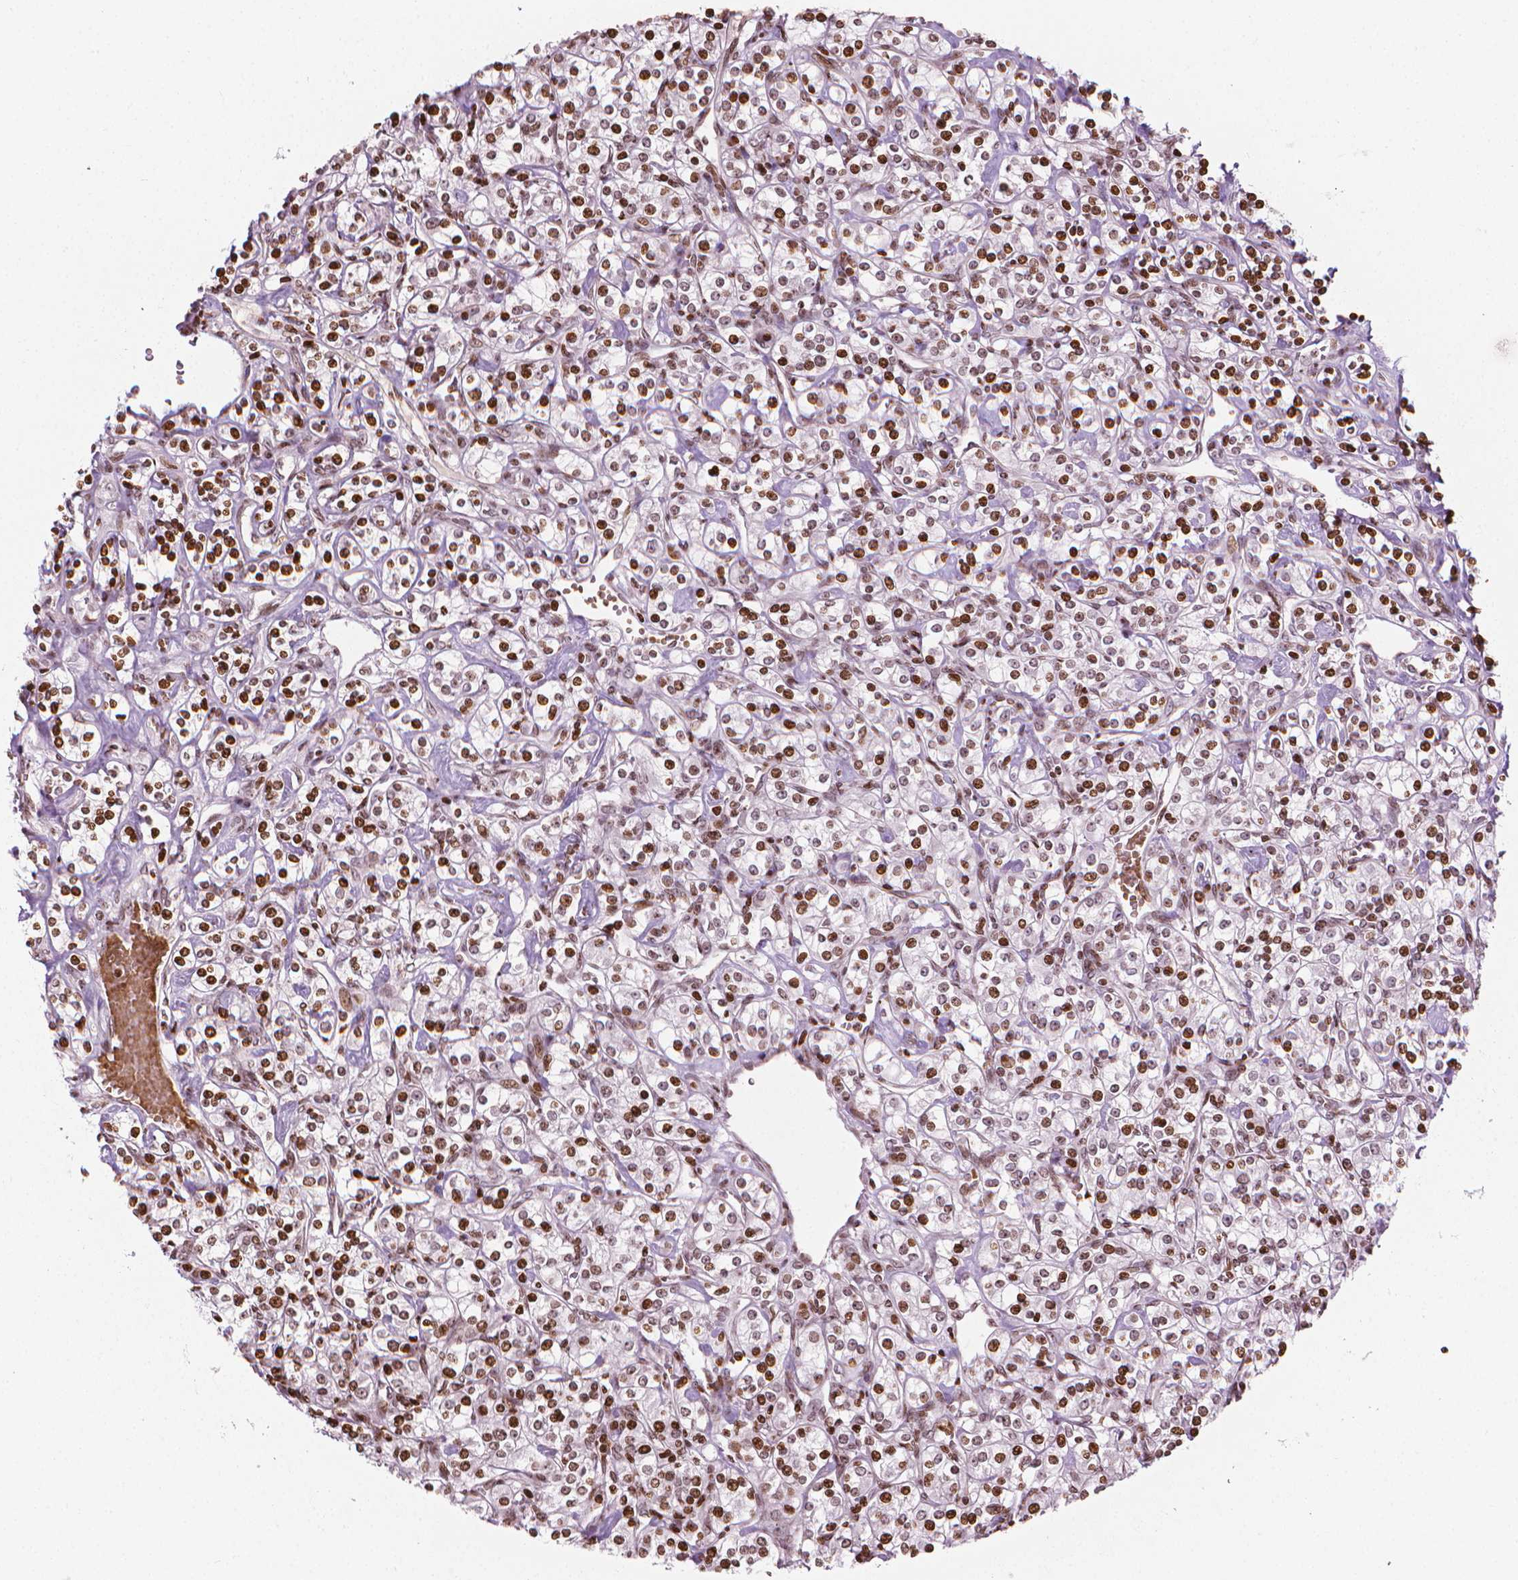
{"staining": {"intensity": "strong", "quantity": ">75%", "location": "nuclear"}, "tissue": "renal cancer", "cell_type": "Tumor cells", "image_type": "cancer", "snomed": [{"axis": "morphology", "description": "Adenocarcinoma, NOS"}, {"axis": "topography", "description": "Kidney"}], "caption": "DAB (3,3'-diaminobenzidine) immunohistochemical staining of human renal cancer reveals strong nuclear protein expression in approximately >75% of tumor cells.", "gene": "PIP4K2A", "patient": {"sex": "male", "age": 77}}